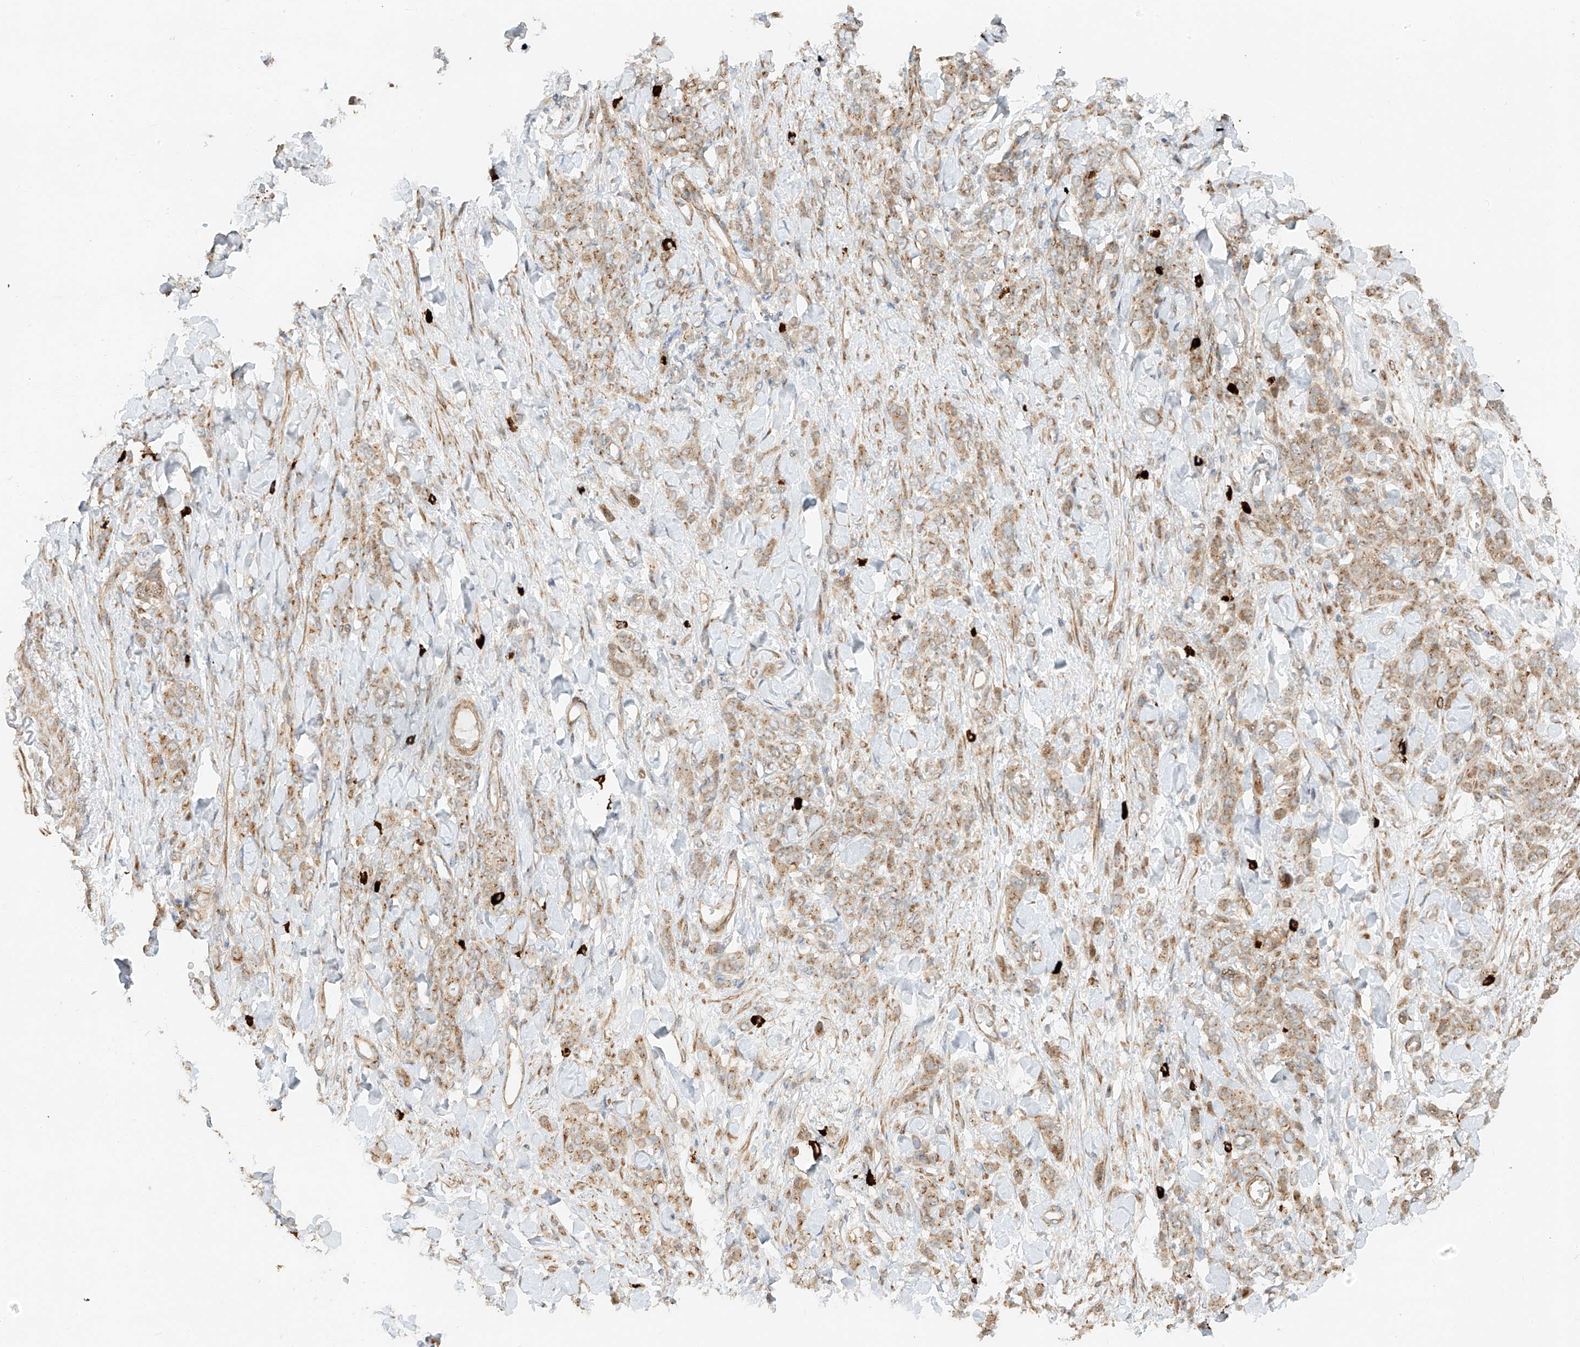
{"staining": {"intensity": "moderate", "quantity": ">75%", "location": "cytoplasmic/membranous"}, "tissue": "stomach cancer", "cell_type": "Tumor cells", "image_type": "cancer", "snomed": [{"axis": "morphology", "description": "Normal tissue, NOS"}, {"axis": "morphology", "description": "Adenocarcinoma, NOS"}, {"axis": "topography", "description": "Stomach"}], "caption": "Tumor cells display moderate cytoplasmic/membranous positivity in approximately >75% of cells in stomach cancer (adenocarcinoma).", "gene": "ZNF287", "patient": {"sex": "male", "age": 82}}